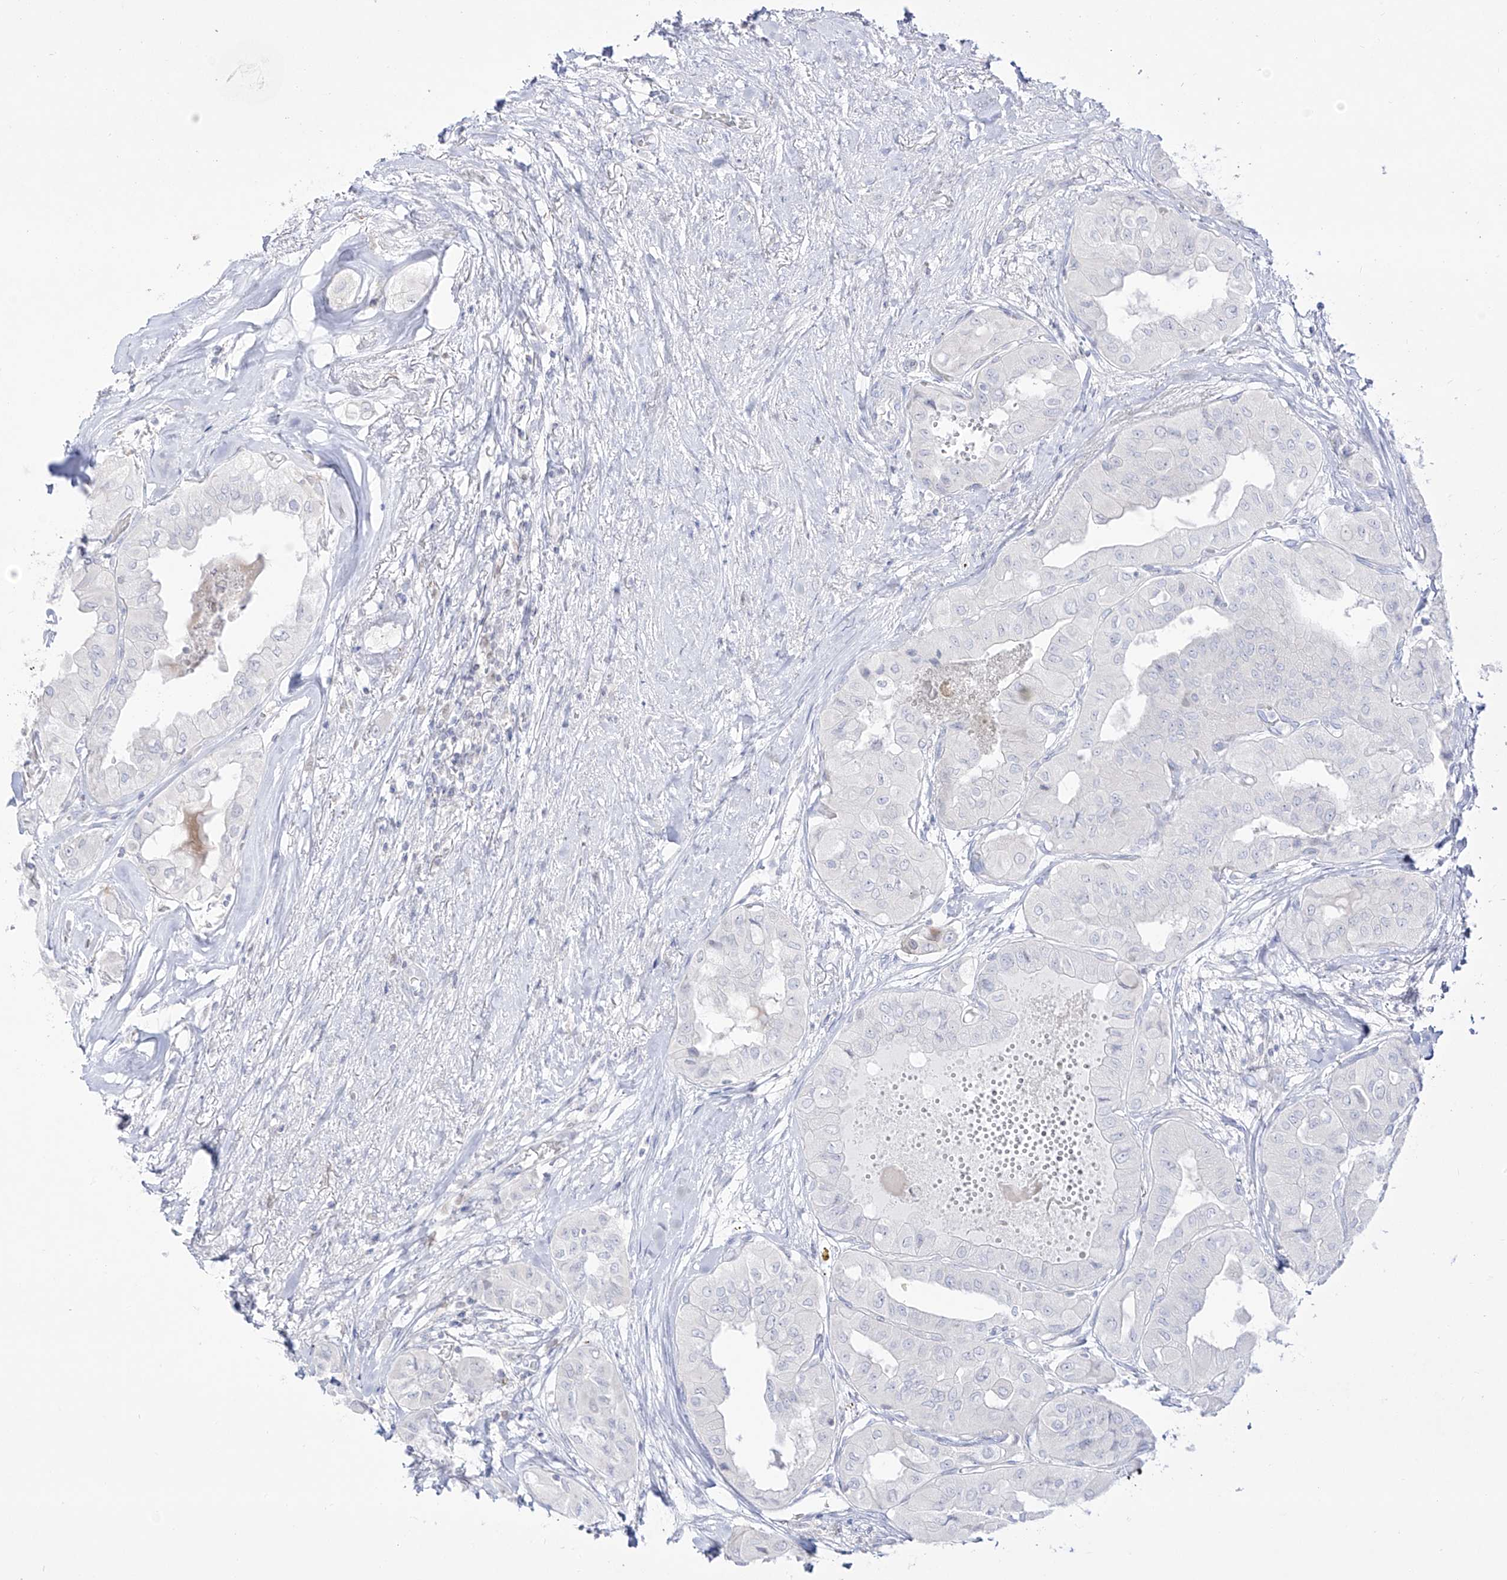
{"staining": {"intensity": "negative", "quantity": "none", "location": "none"}, "tissue": "thyroid cancer", "cell_type": "Tumor cells", "image_type": "cancer", "snomed": [{"axis": "morphology", "description": "Papillary adenocarcinoma, NOS"}, {"axis": "topography", "description": "Thyroid gland"}], "caption": "Immunohistochemistry photomicrograph of thyroid cancer stained for a protein (brown), which exhibits no staining in tumor cells.", "gene": "DMKN", "patient": {"sex": "female", "age": 59}}